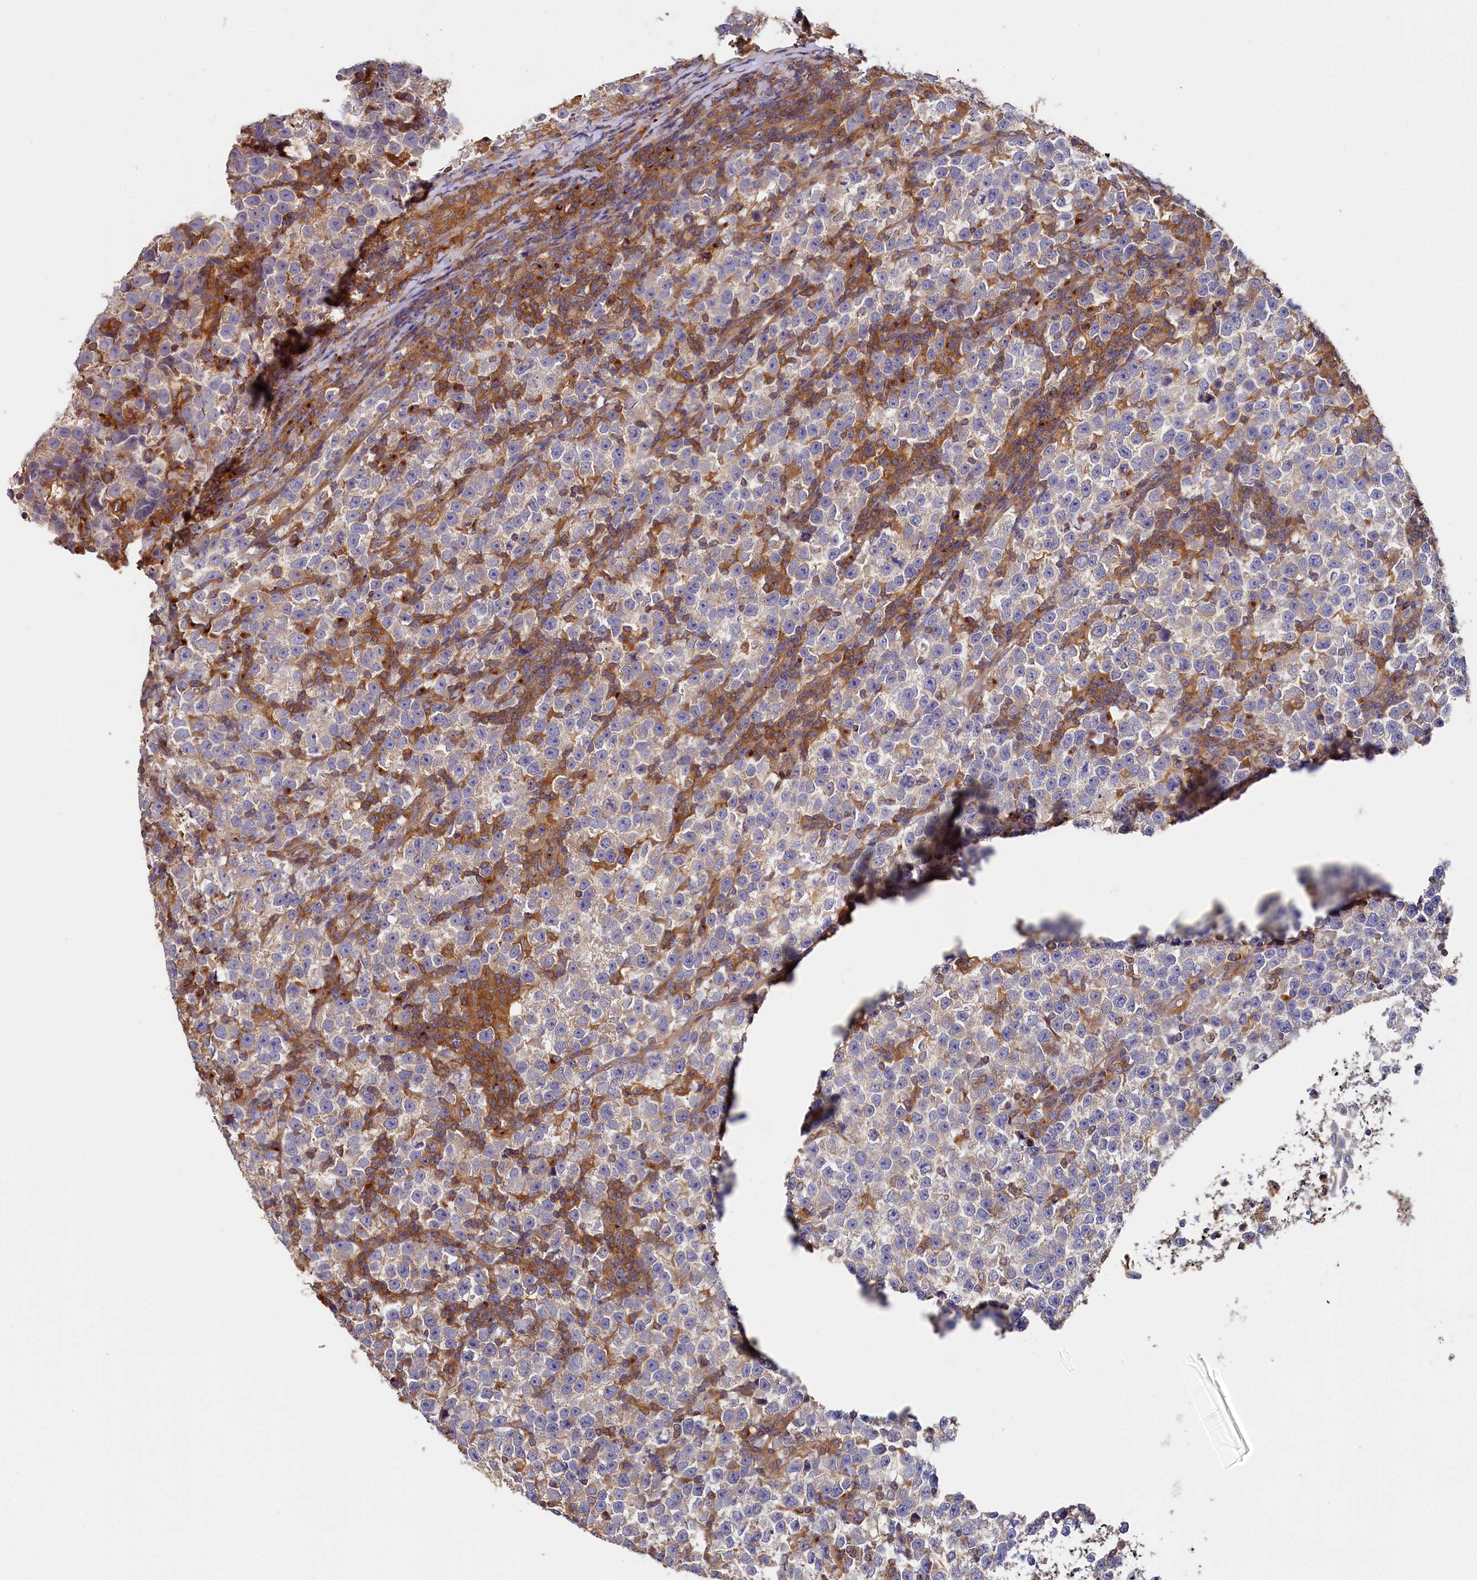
{"staining": {"intensity": "weak", "quantity": "<25%", "location": "cytoplasmic/membranous"}, "tissue": "testis cancer", "cell_type": "Tumor cells", "image_type": "cancer", "snomed": [{"axis": "morphology", "description": "Normal tissue, NOS"}, {"axis": "morphology", "description": "Seminoma, NOS"}, {"axis": "topography", "description": "Testis"}], "caption": "Immunohistochemistry (IHC) of seminoma (testis) displays no staining in tumor cells.", "gene": "PPIP5K1", "patient": {"sex": "male", "age": 43}}